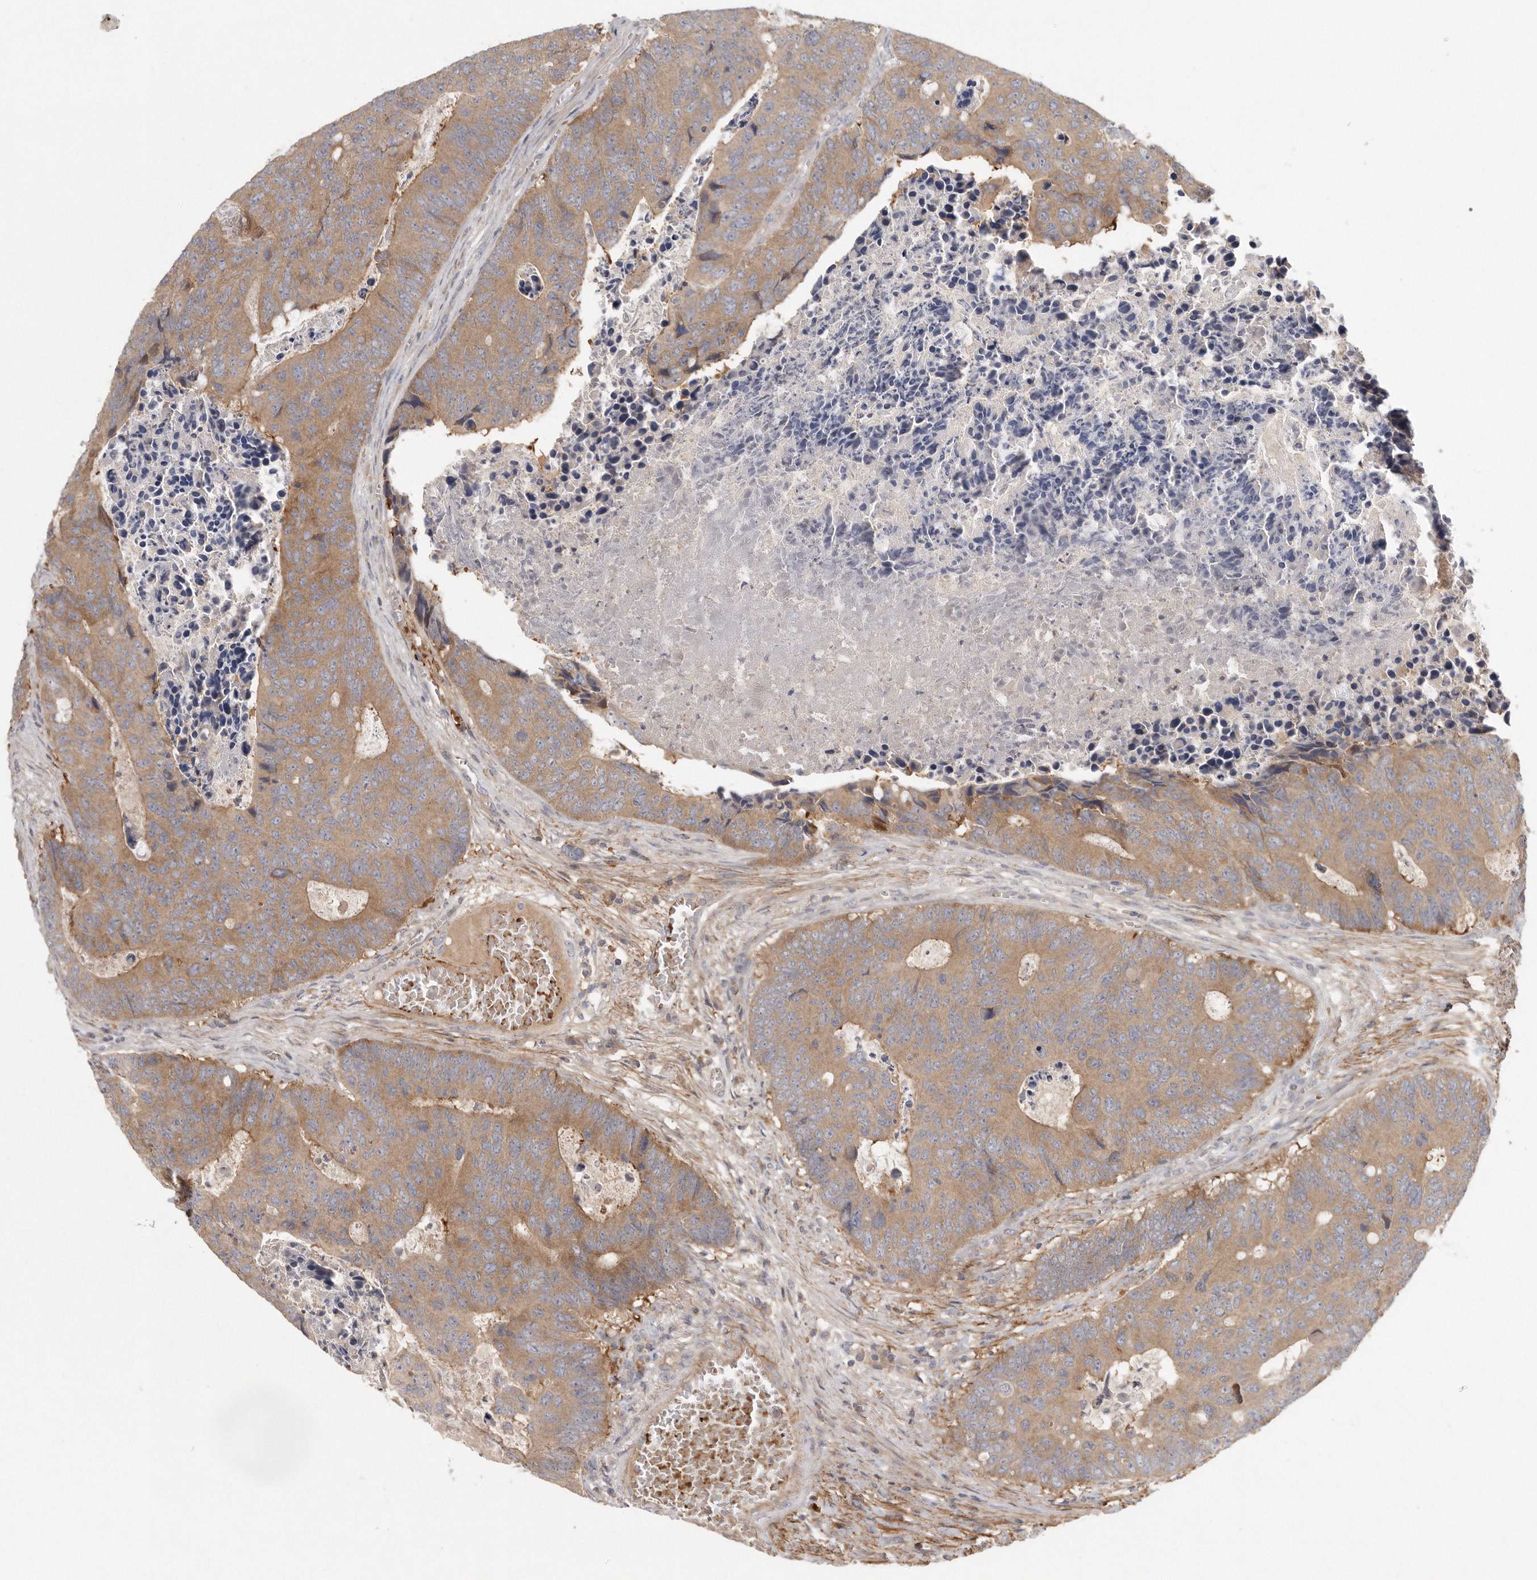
{"staining": {"intensity": "moderate", "quantity": ">75%", "location": "cytoplasmic/membranous"}, "tissue": "colorectal cancer", "cell_type": "Tumor cells", "image_type": "cancer", "snomed": [{"axis": "morphology", "description": "Adenocarcinoma, NOS"}, {"axis": "topography", "description": "Colon"}], "caption": "Immunohistochemistry (IHC) of colorectal adenocarcinoma displays medium levels of moderate cytoplasmic/membranous staining in about >75% of tumor cells.", "gene": "CFAP298", "patient": {"sex": "male", "age": 87}}